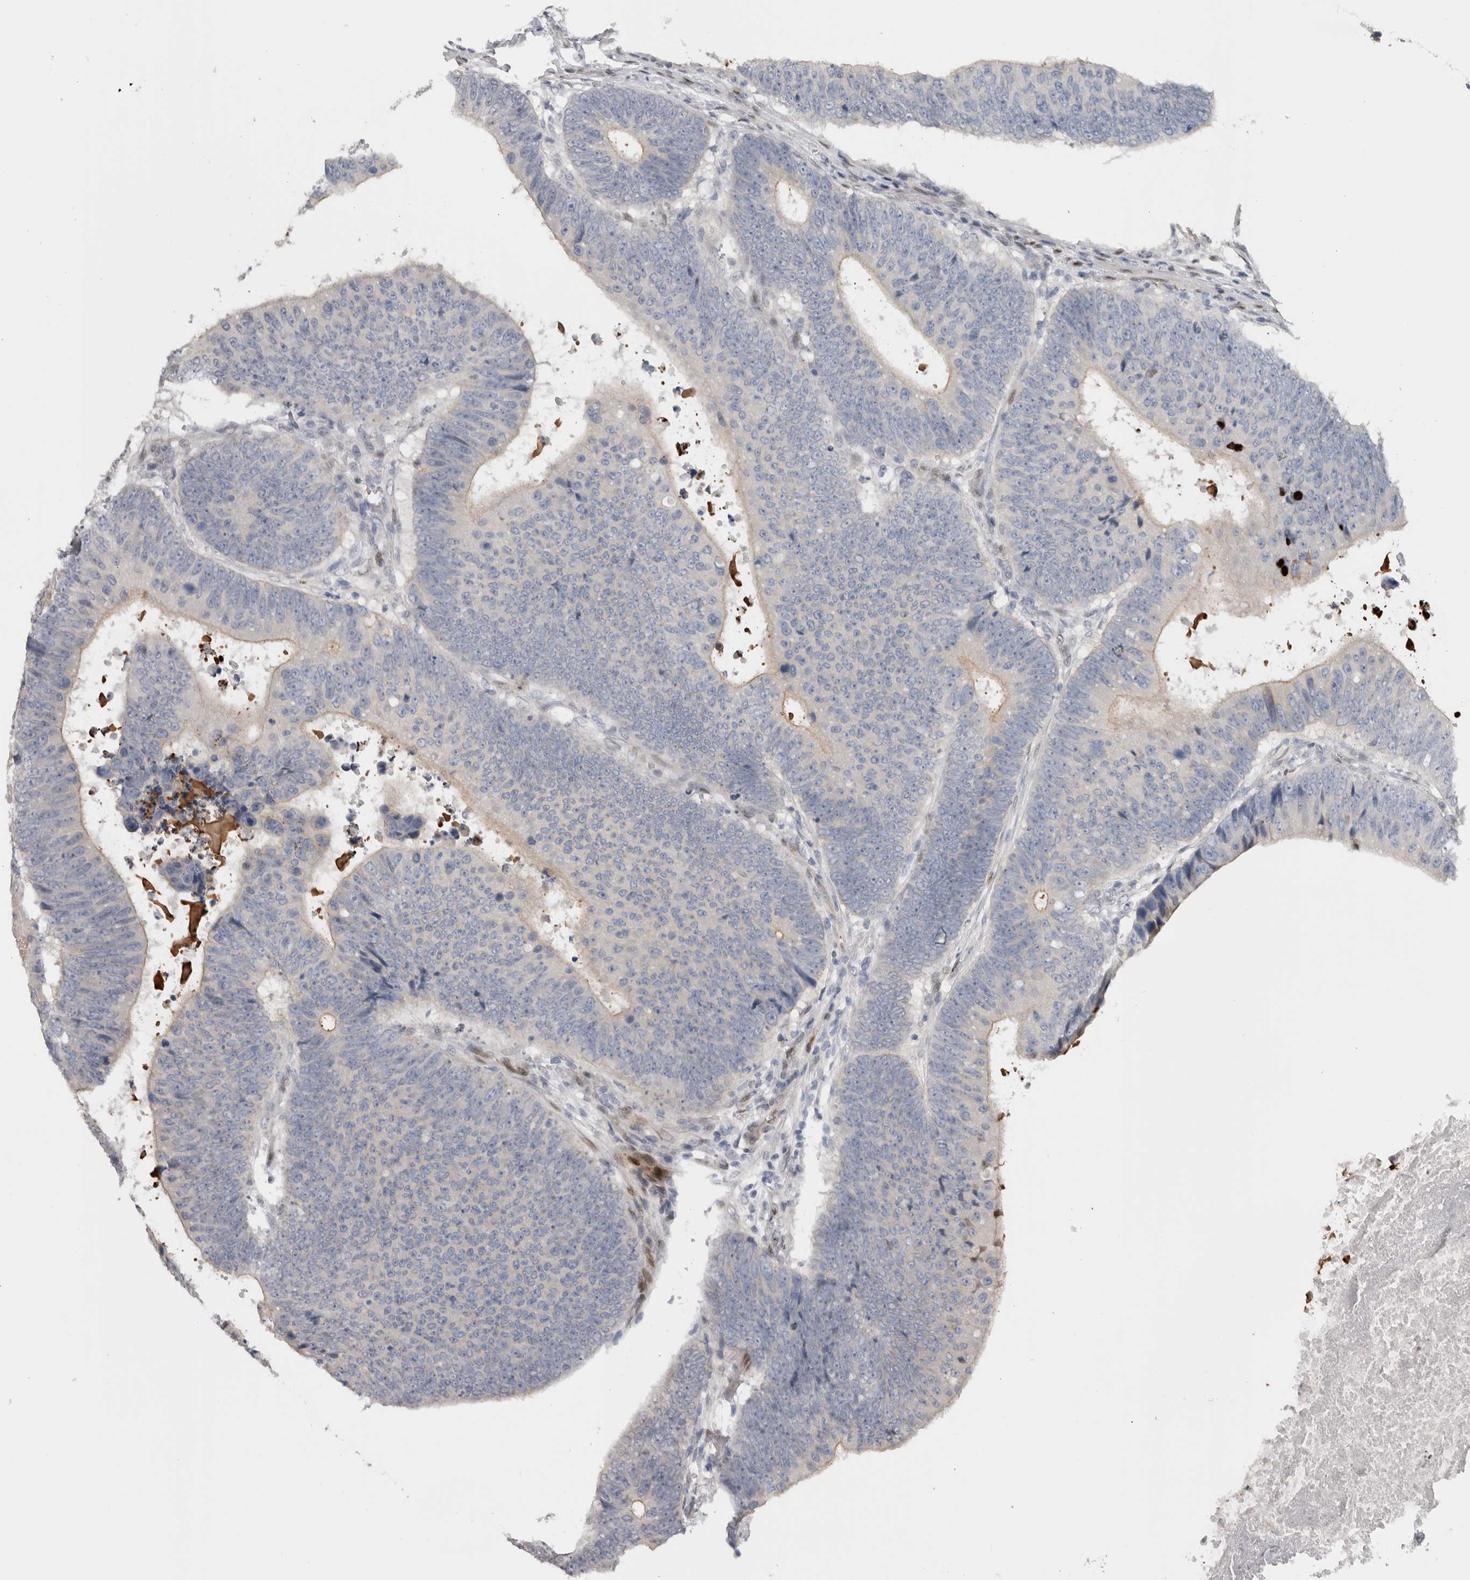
{"staining": {"intensity": "weak", "quantity": "<25%", "location": "cytoplasmic/membranous"}, "tissue": "colorectal cancer", "cell_type": "Tumor cells", "image_type": "cancer", "snomed": [{"axis": "morphology", "description": "Adenocarcinoma, NOS"}, {"axis": "topography", "description": "Colon"}], "caption": "Micrograph shows no significant protein positivity in tumor cells of colorectal cancer. Nuclei are stained in blue.", "gene": "DMTN", "patient": {"sex": "male", "age": 56}}